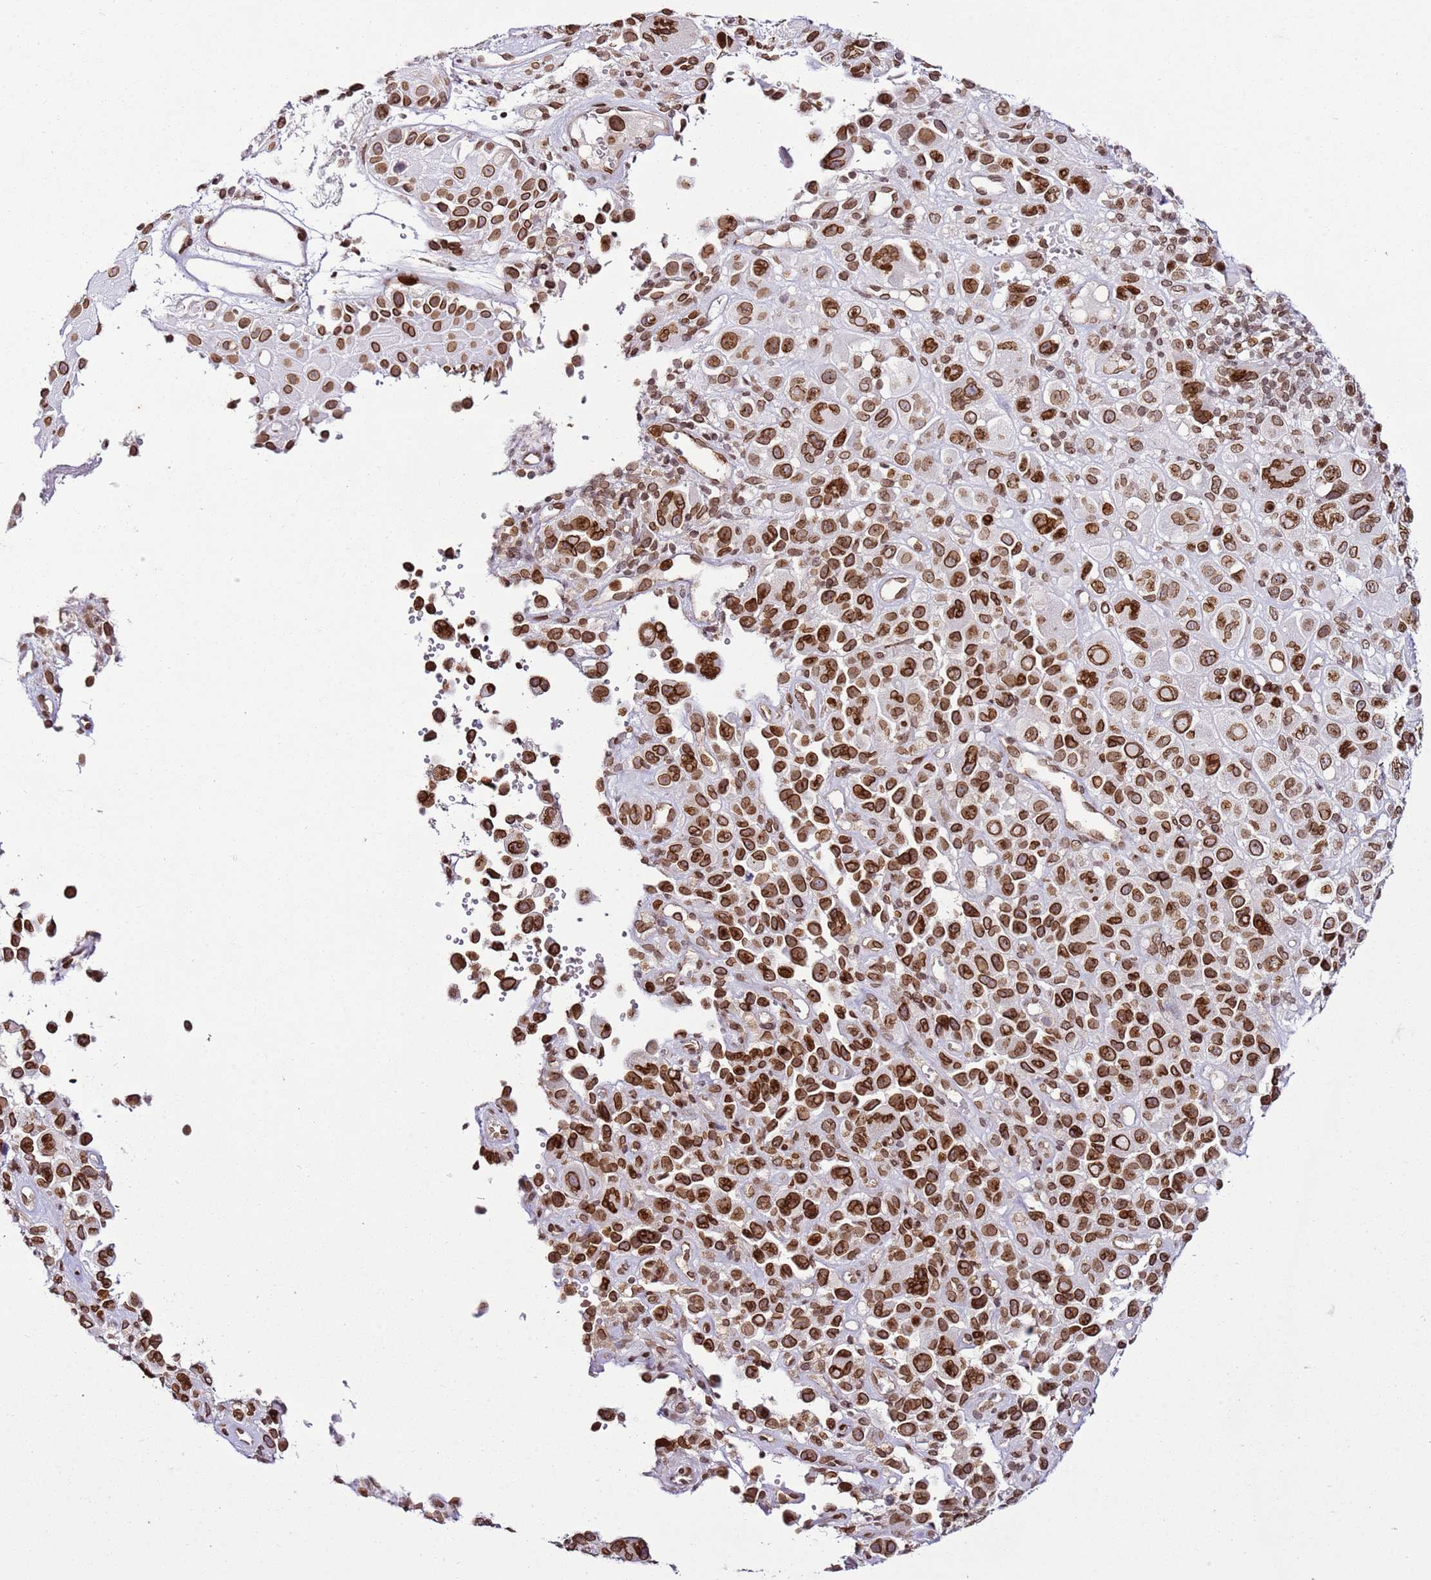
{"staining": {"intensity": "strong", "quantity": ">75%", "location": "cytoplasmic/membranous,nuclear"}, "tissue": "melanoma", "cell_type": "Tumor cells", "image_type": "cancer", "snomed": [{"axis": "morphology", "description": "Malignant melanoma, NOS"}, {"axis": "topography", "description": "Skin of trunk"}], "caption": "Melanoma tissue demonstrates strong cytoplasmic/membranous and nuclear expression in approximately >75% of tumor cells", "gene": "POU6F1", "patient": {"sex": "male", "age": 71}}